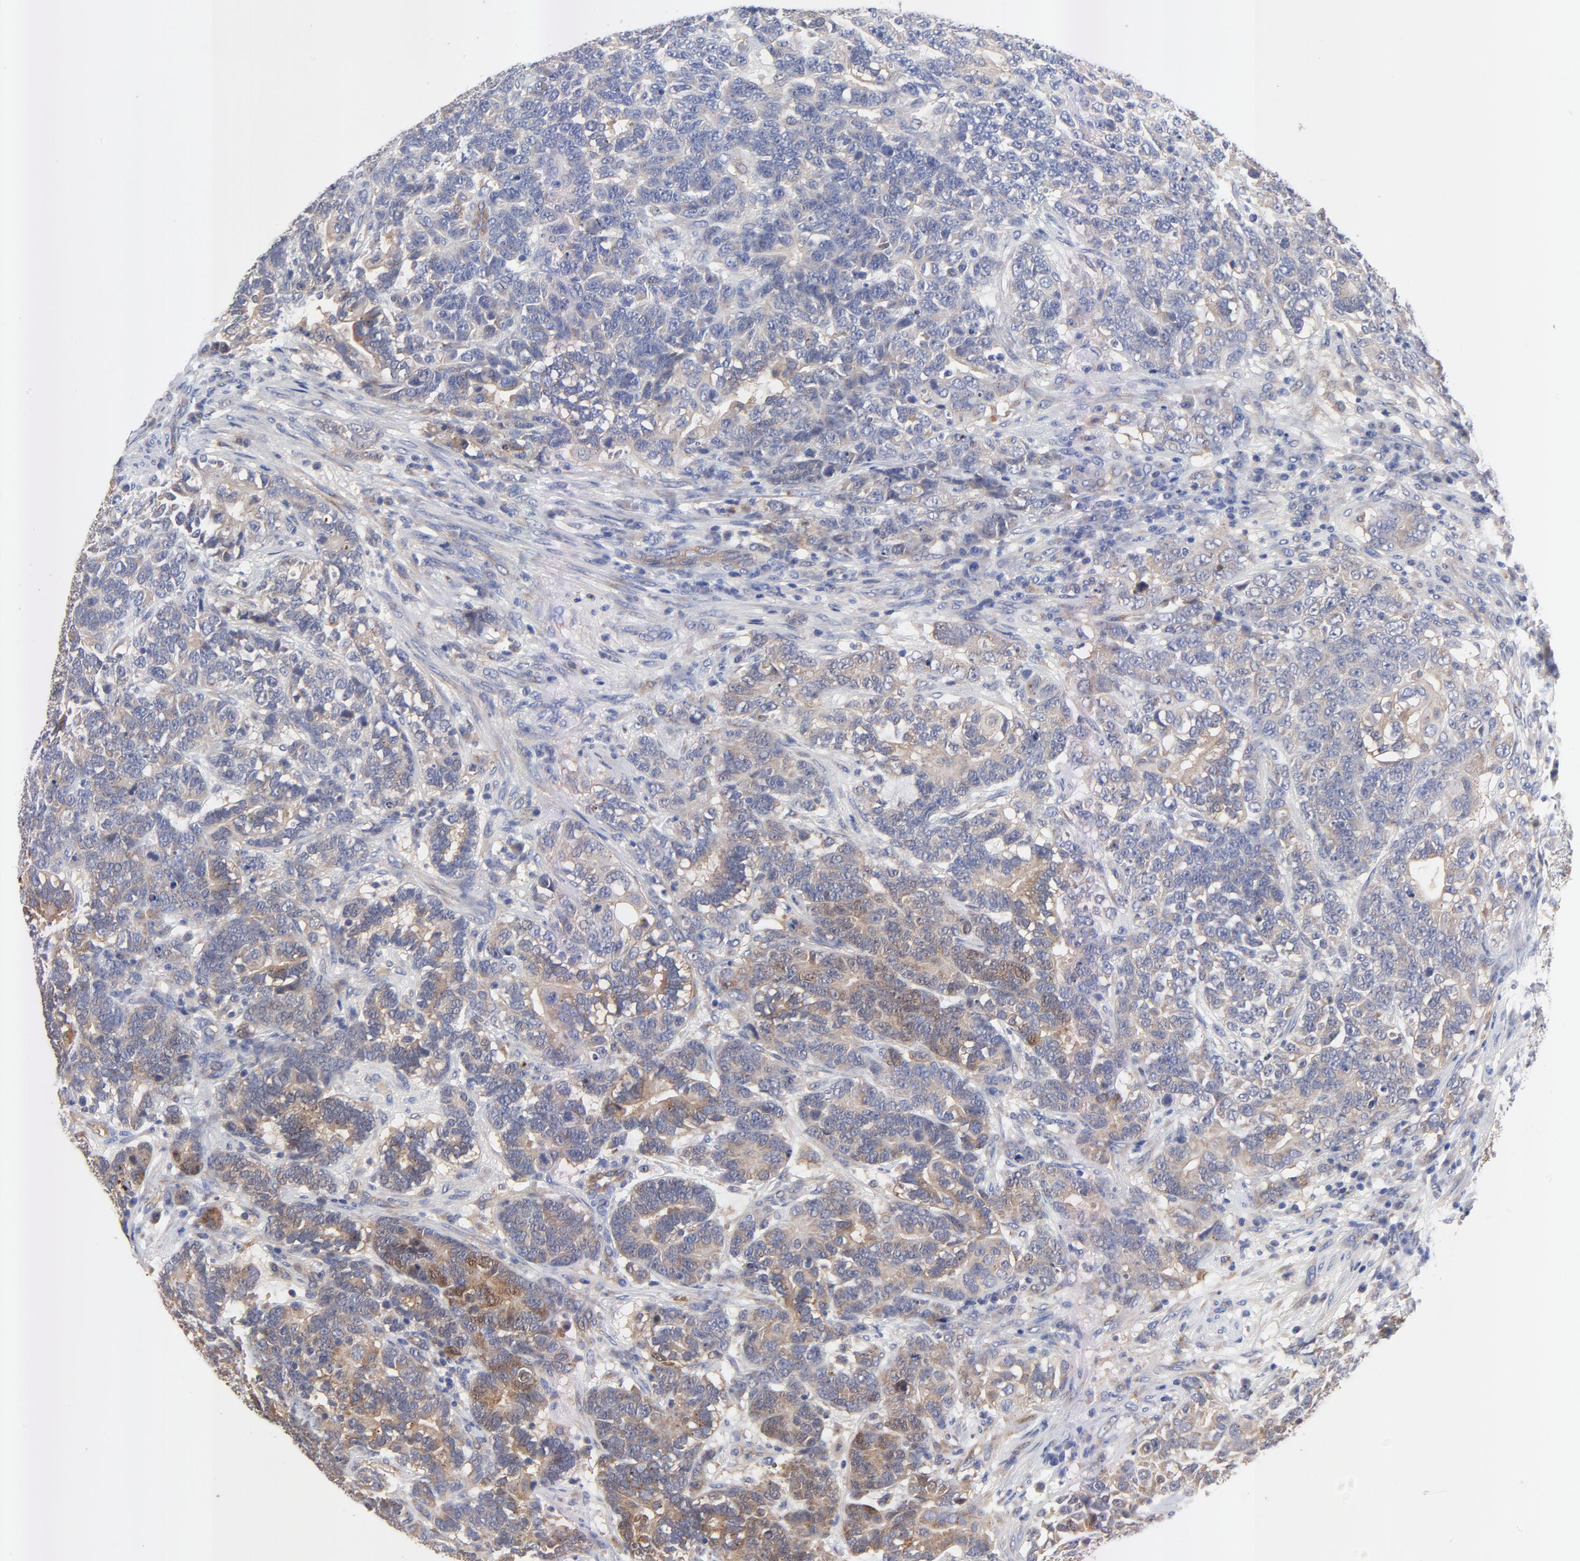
{"staining": {"intensity": "weak", "quantity": ">75%", "location": "cytoplasmic/membranous"}, "tissue": "testis cancer", "cell_type": "Tumor cells", "image_type": "cancer", "snomed": [{"axis": "morphology", "description": "Carcinoma, Embryonal, NOS"}, {"axis": "topography", "description": "Testis"}], "caption": "This photomicrograph reveals IHC staining of testis embryonal carcinoma, with low weak cytoplasmic/membranous expression in about >75% of tumor cells.", "gene": "FBXL2", "patient": {"sex": "male", "age": 26}}